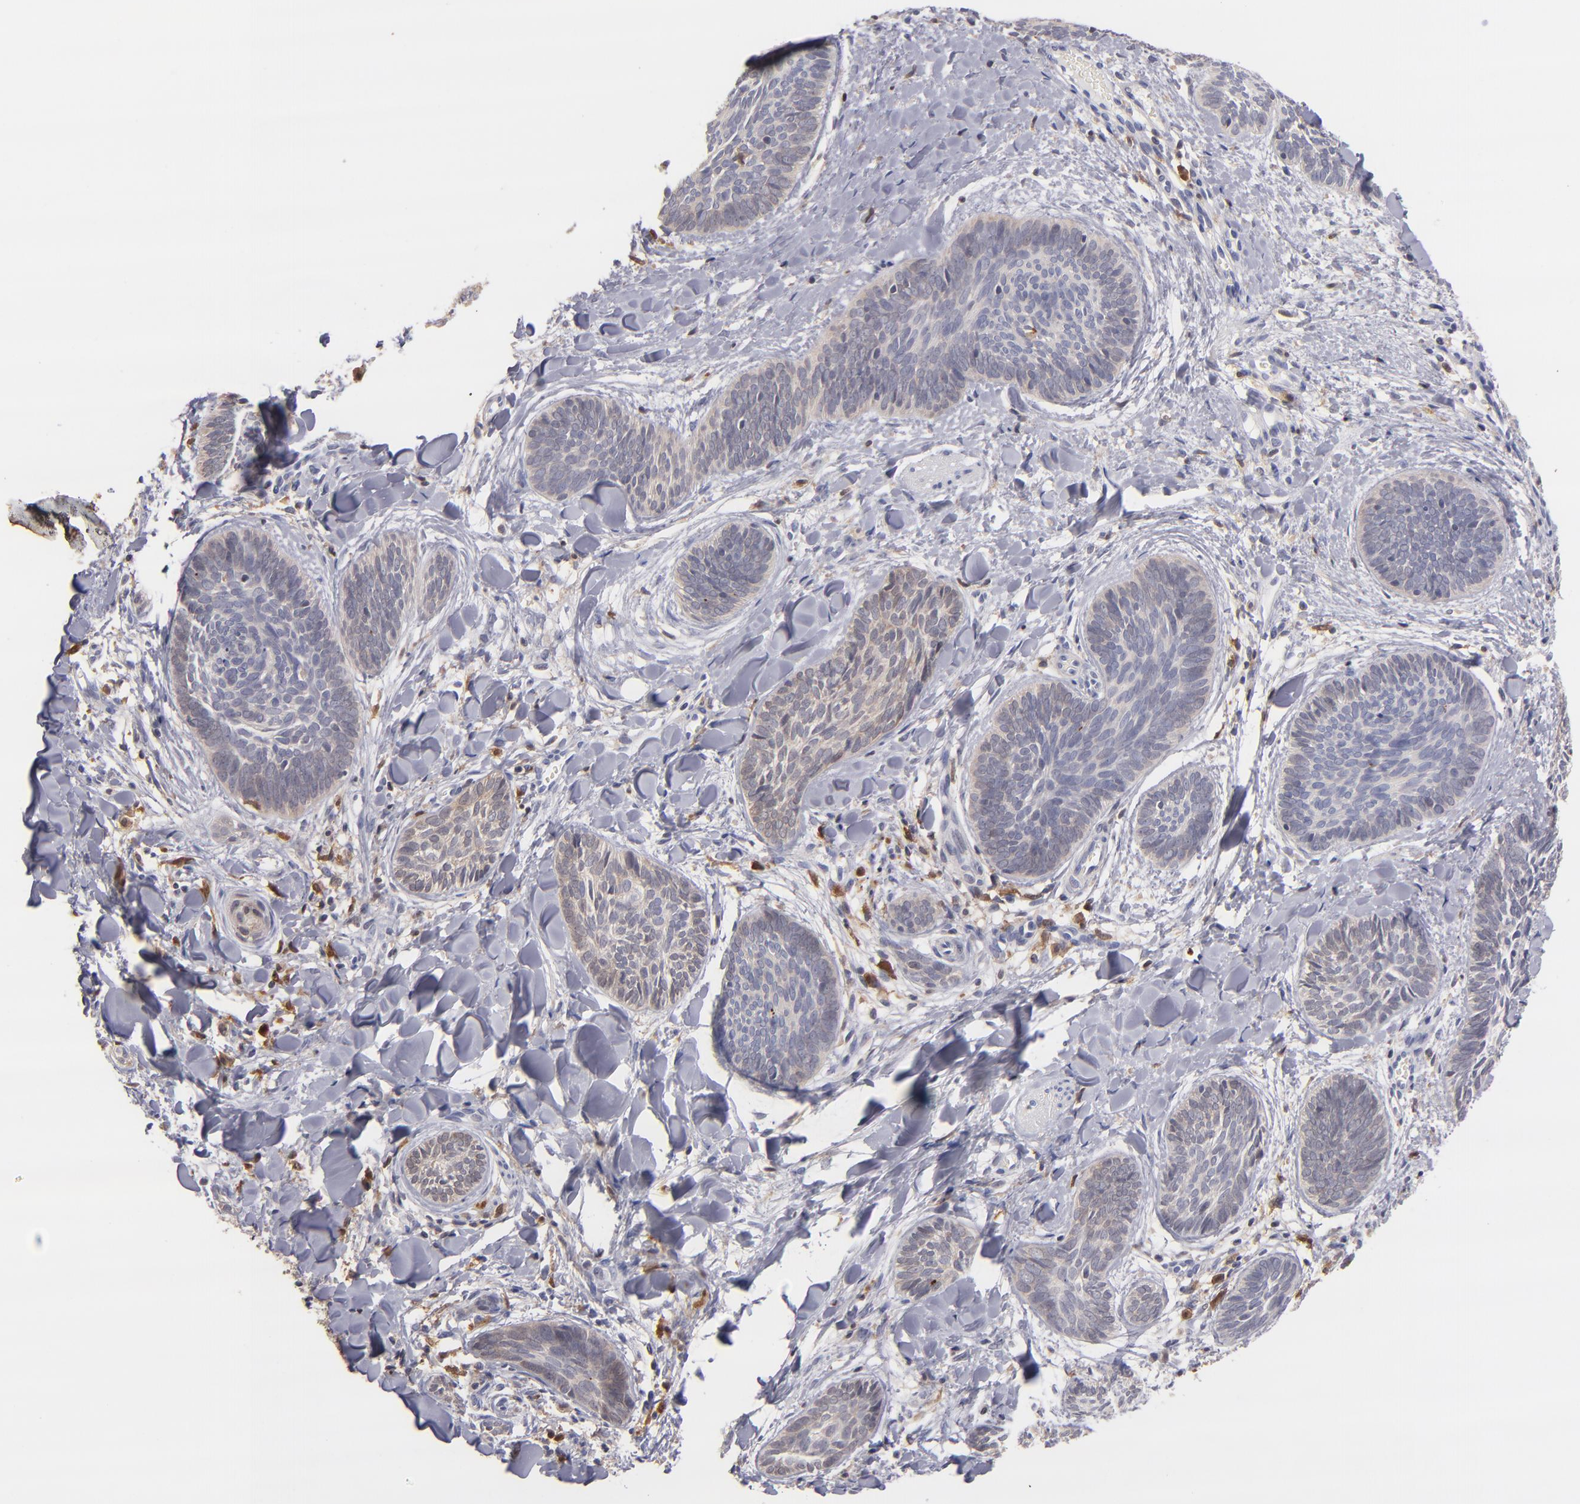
{"staining": {"intensity": "weak", "quantity": "<25%", "location": "cytoplasmic/membranous"}, "tissue": "skin cancer", "cell_type": "Tumor cells", "image_type": "cancer", "snomed": [{"axis": "morphology", "description": "Basal cell carcinoma"}, {"axis": "topography", "description": "Skin"}], "caption": "Skin cancer (basal cell carcinoma) stained for a protein using immunohistochemistry shows no expression tumor cells.", "gene": "PRKCD", "patient": {"sex": "female", "age": 81}}